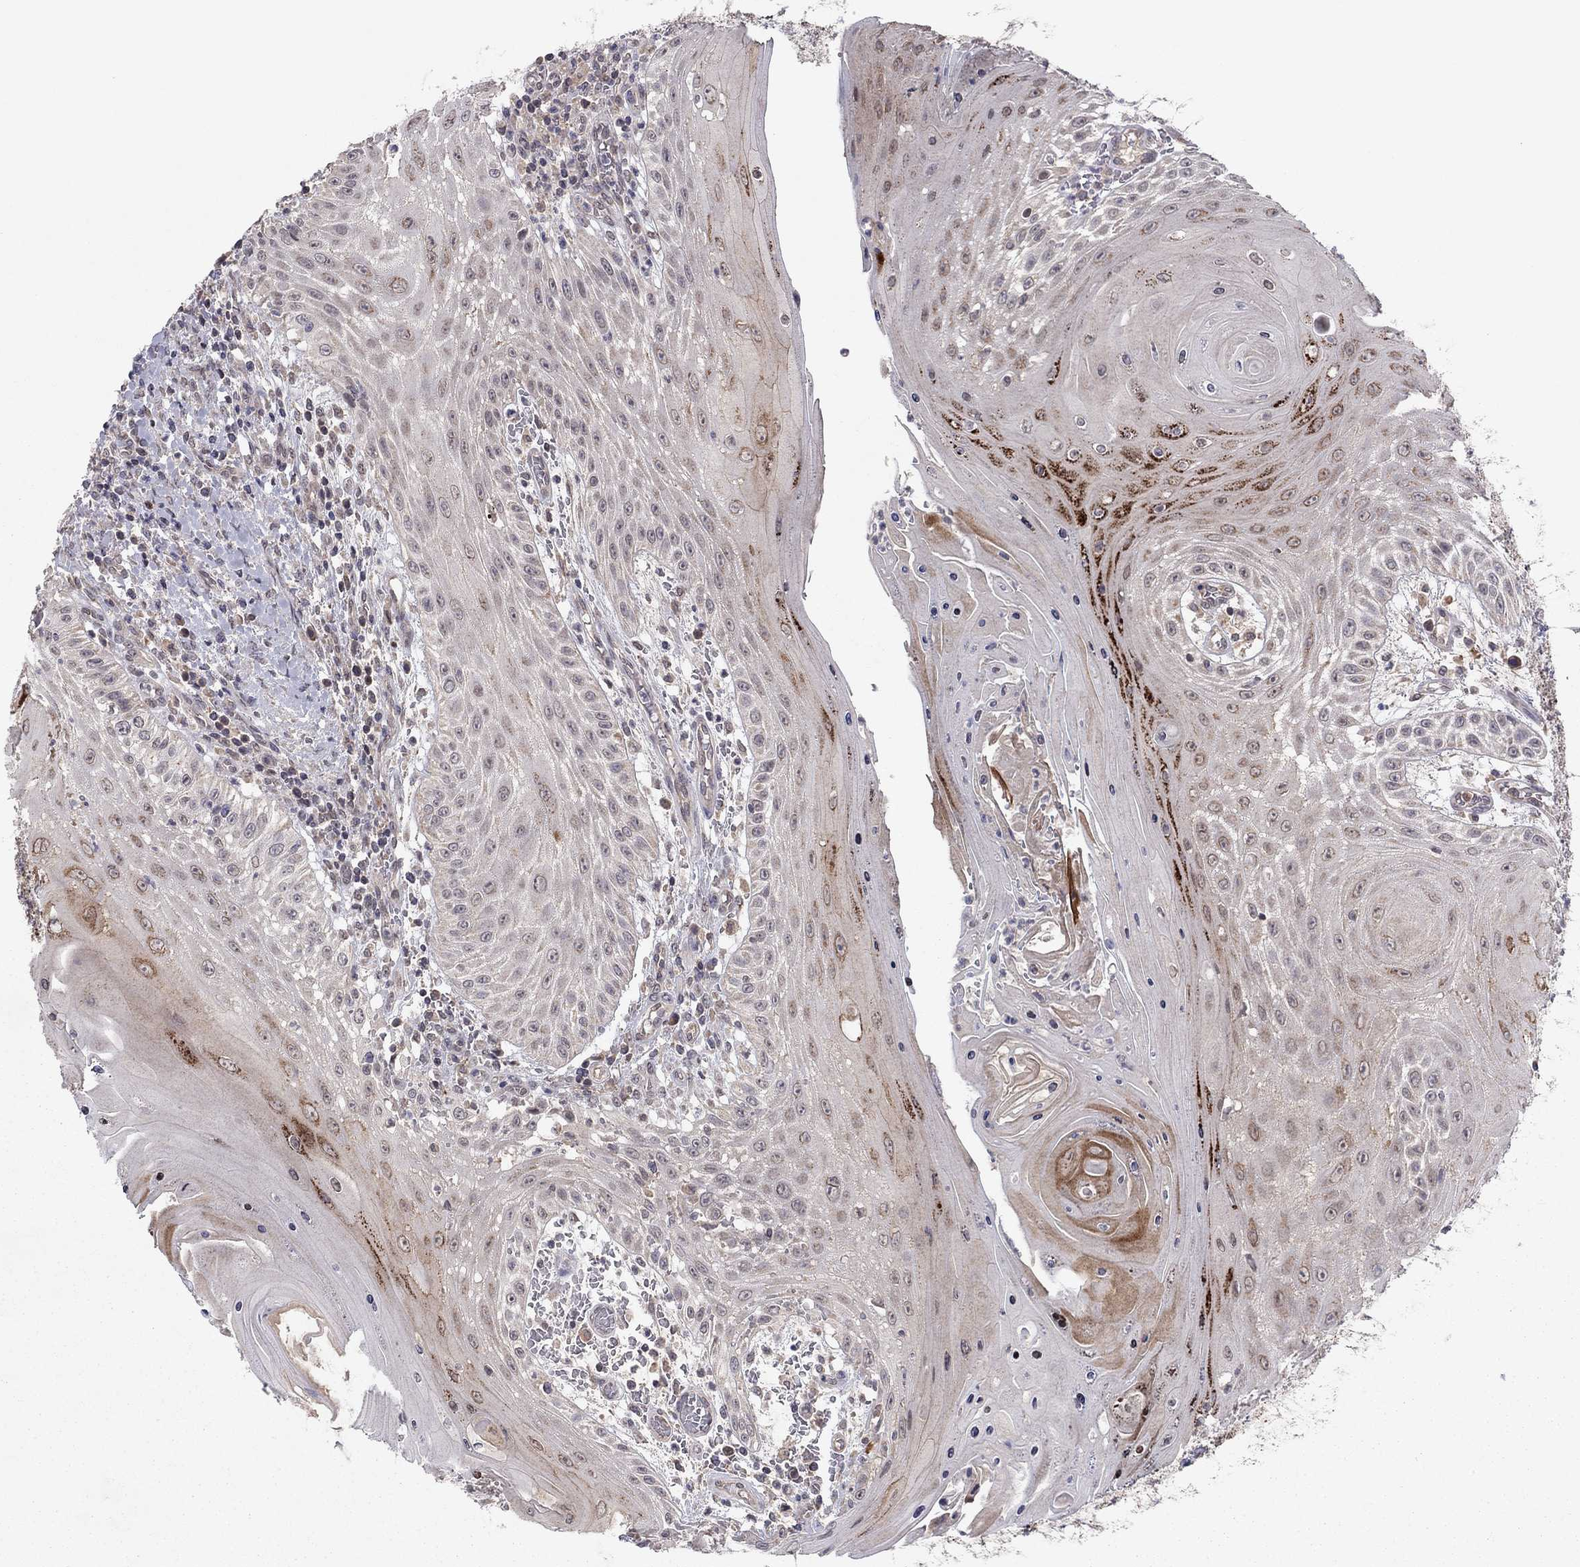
{"staining": {"intensity": "moderate", "quantity": "<25%", "location": "cytoplasmic/membranous"}, "tissue": "head and neck cancer", "cell_type": "Tumor cells", "image_type": "cancer", "snomed": [{"axis": "morphology", "description": "Squamous cell carcinoma, NOS"}, {"axis": "topography", "description": "Oral tissue"}, {"axis": "topography", "description": "Head-Neck"}], "caption": "Tumor cells reveal moderate cytoplasmic/membranous positivity in approximately <25% of cells in head and neck squamous cell carcinoma. (DAB IHC with brightfield microscopy, high magnification).", "gene": "CRACDL", "patient": {"sex": "male", "age": 58}}